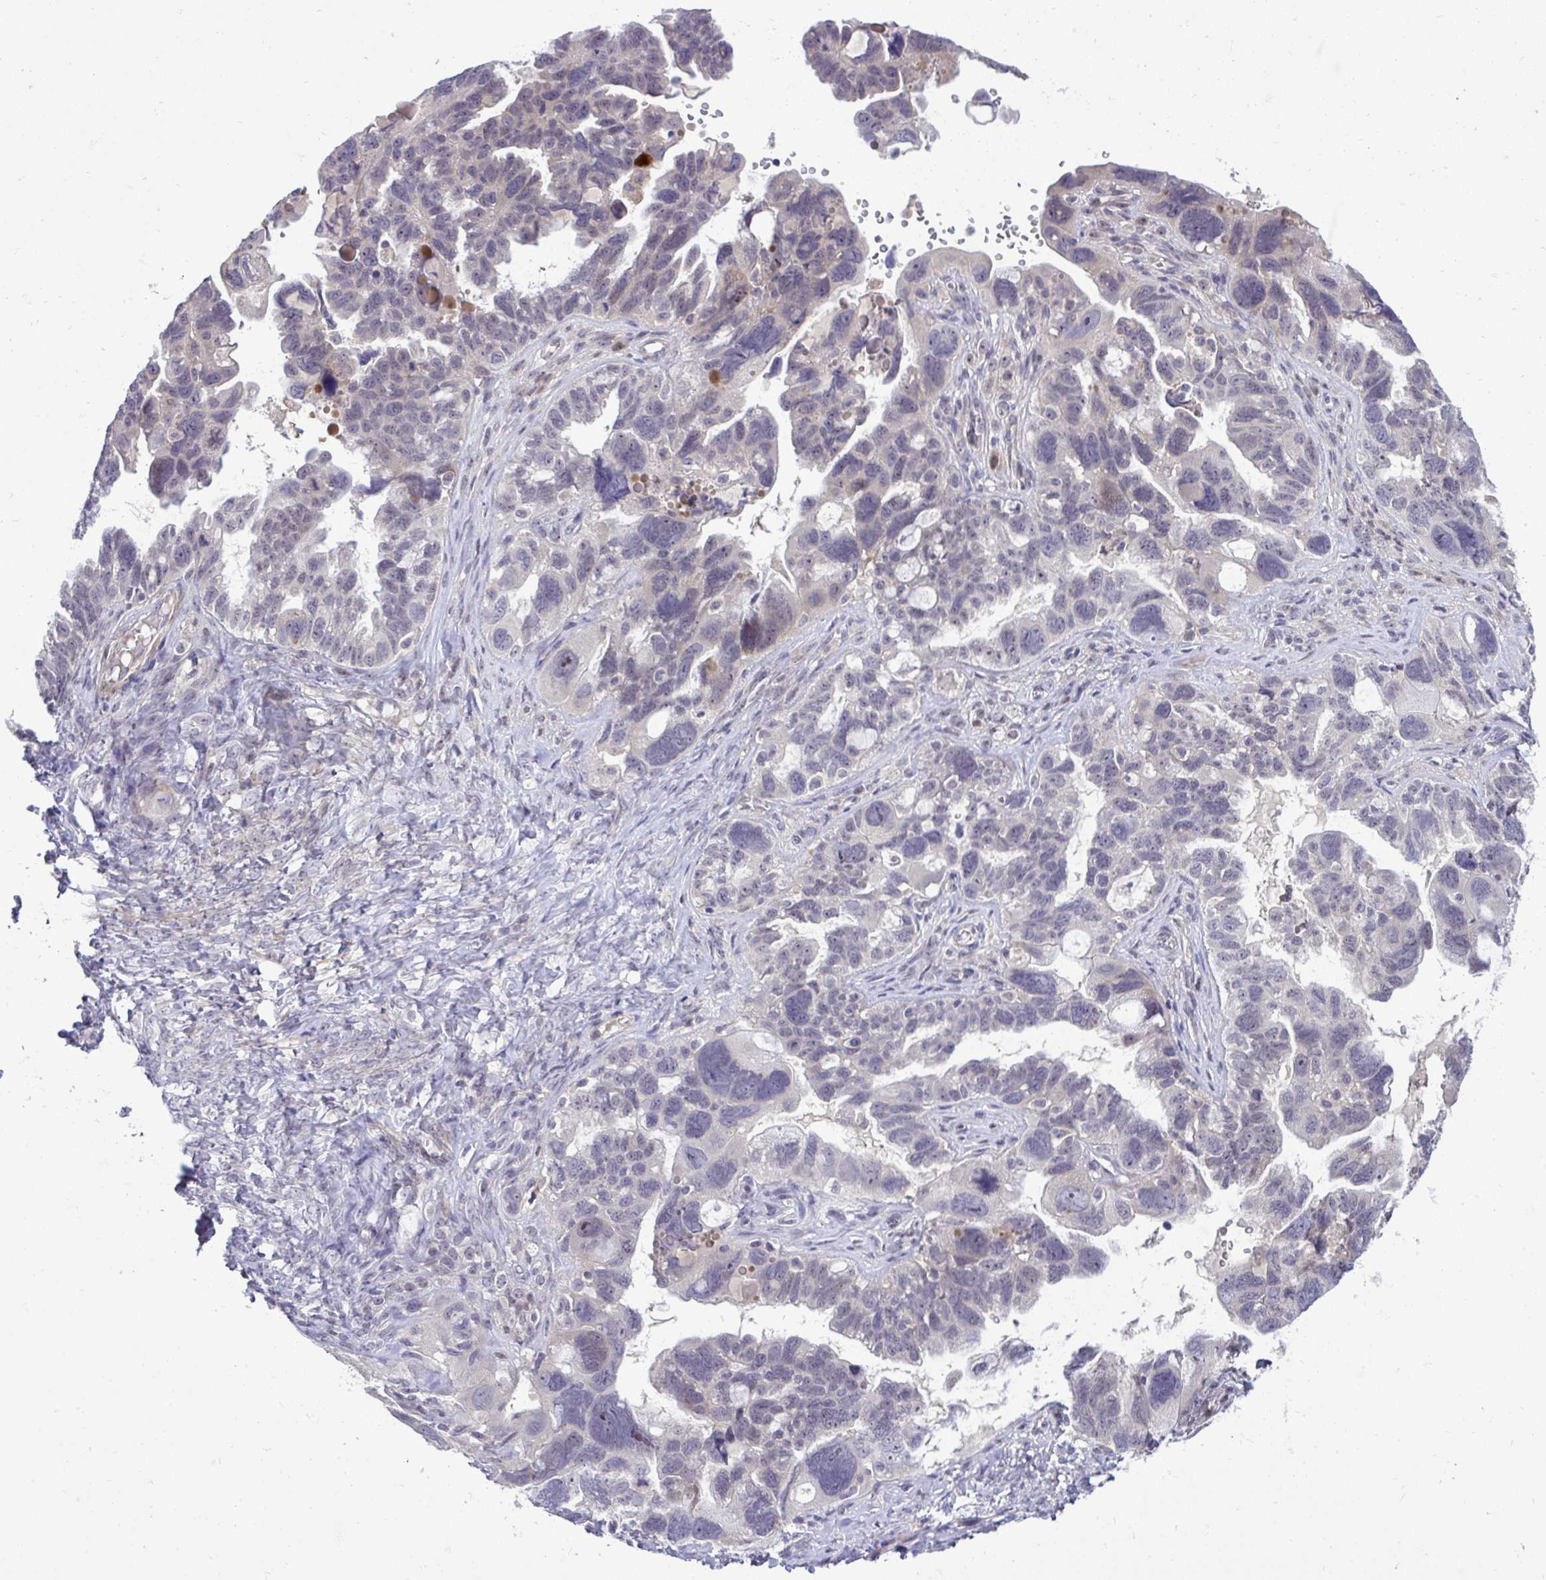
{"staining": {"intensity": "negative", "quantity": "none", "location": "none"}, "tissue": "ovarian cancer", "cell_type": "Tumor cells", "image_type": "cancer", "snomed": [{"axis": "morphology", "description": "Cystadenocarcinoma, serous, NOS"}, {"axis": "topography", "description": "Ovary"}], "caption": "Tumor cells show no significant expression in serous cystadenocarcinoma (ovarian). (Brightfield microscopy of DAB IHC at high magnification).", "gene": "HMBOX1", "patient": {"sex": "female", "age": 60}}